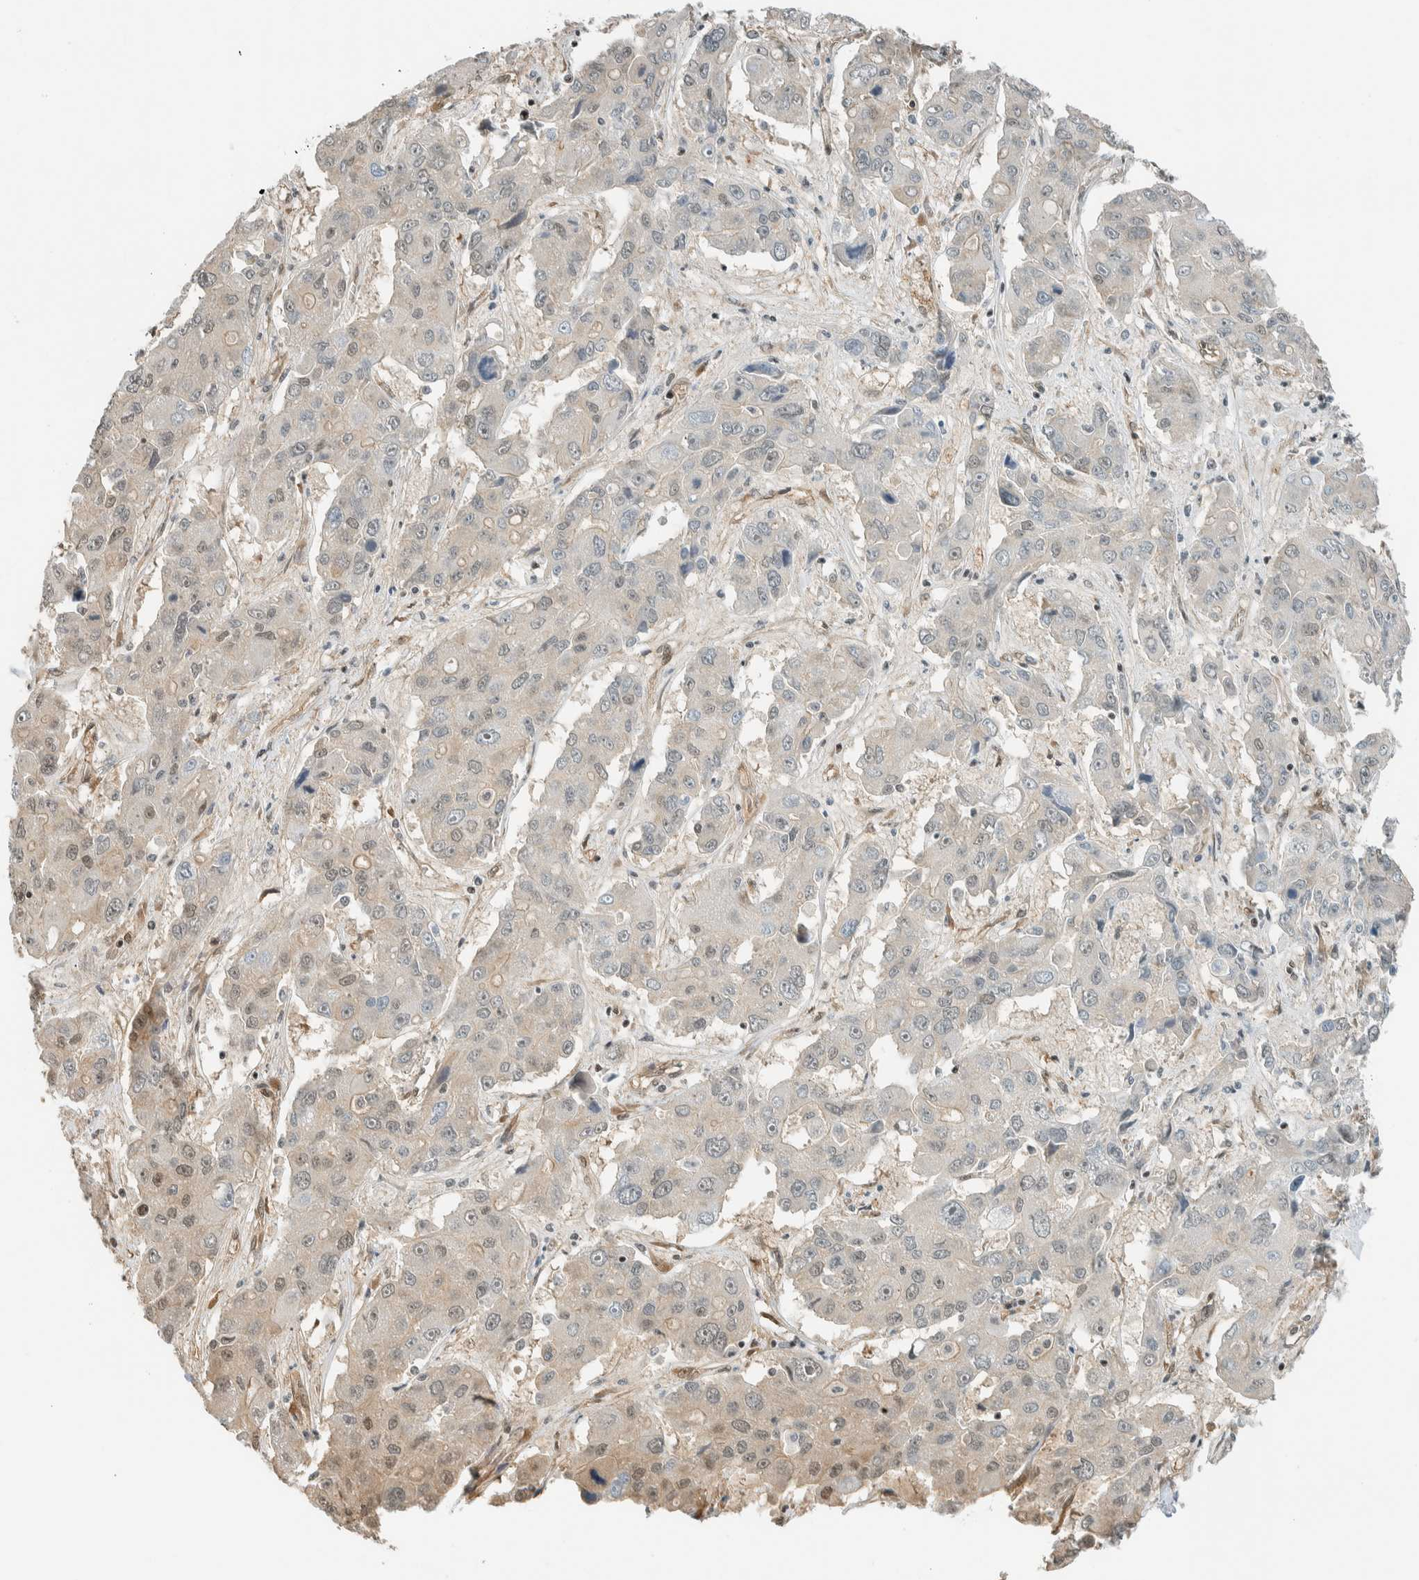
{"staining": {"intensity": "weak", "quantity": "<25%", "location": "cytoplasmic/membranous,nuclear"}, "tissue": "liver cancer", "cell_type": "Tumor cells", "image_type": "cancer", "snomed": [{"axis": "morphology", "description": "Cholangiocarcinoma"}, {"axis": "topography", "description": "Liver"}], "caption": "Tumor cells show no significant protein staining in liver cancer.", "gene": "NIBAN2", "patient": {"sex": "male", "age": 67}}